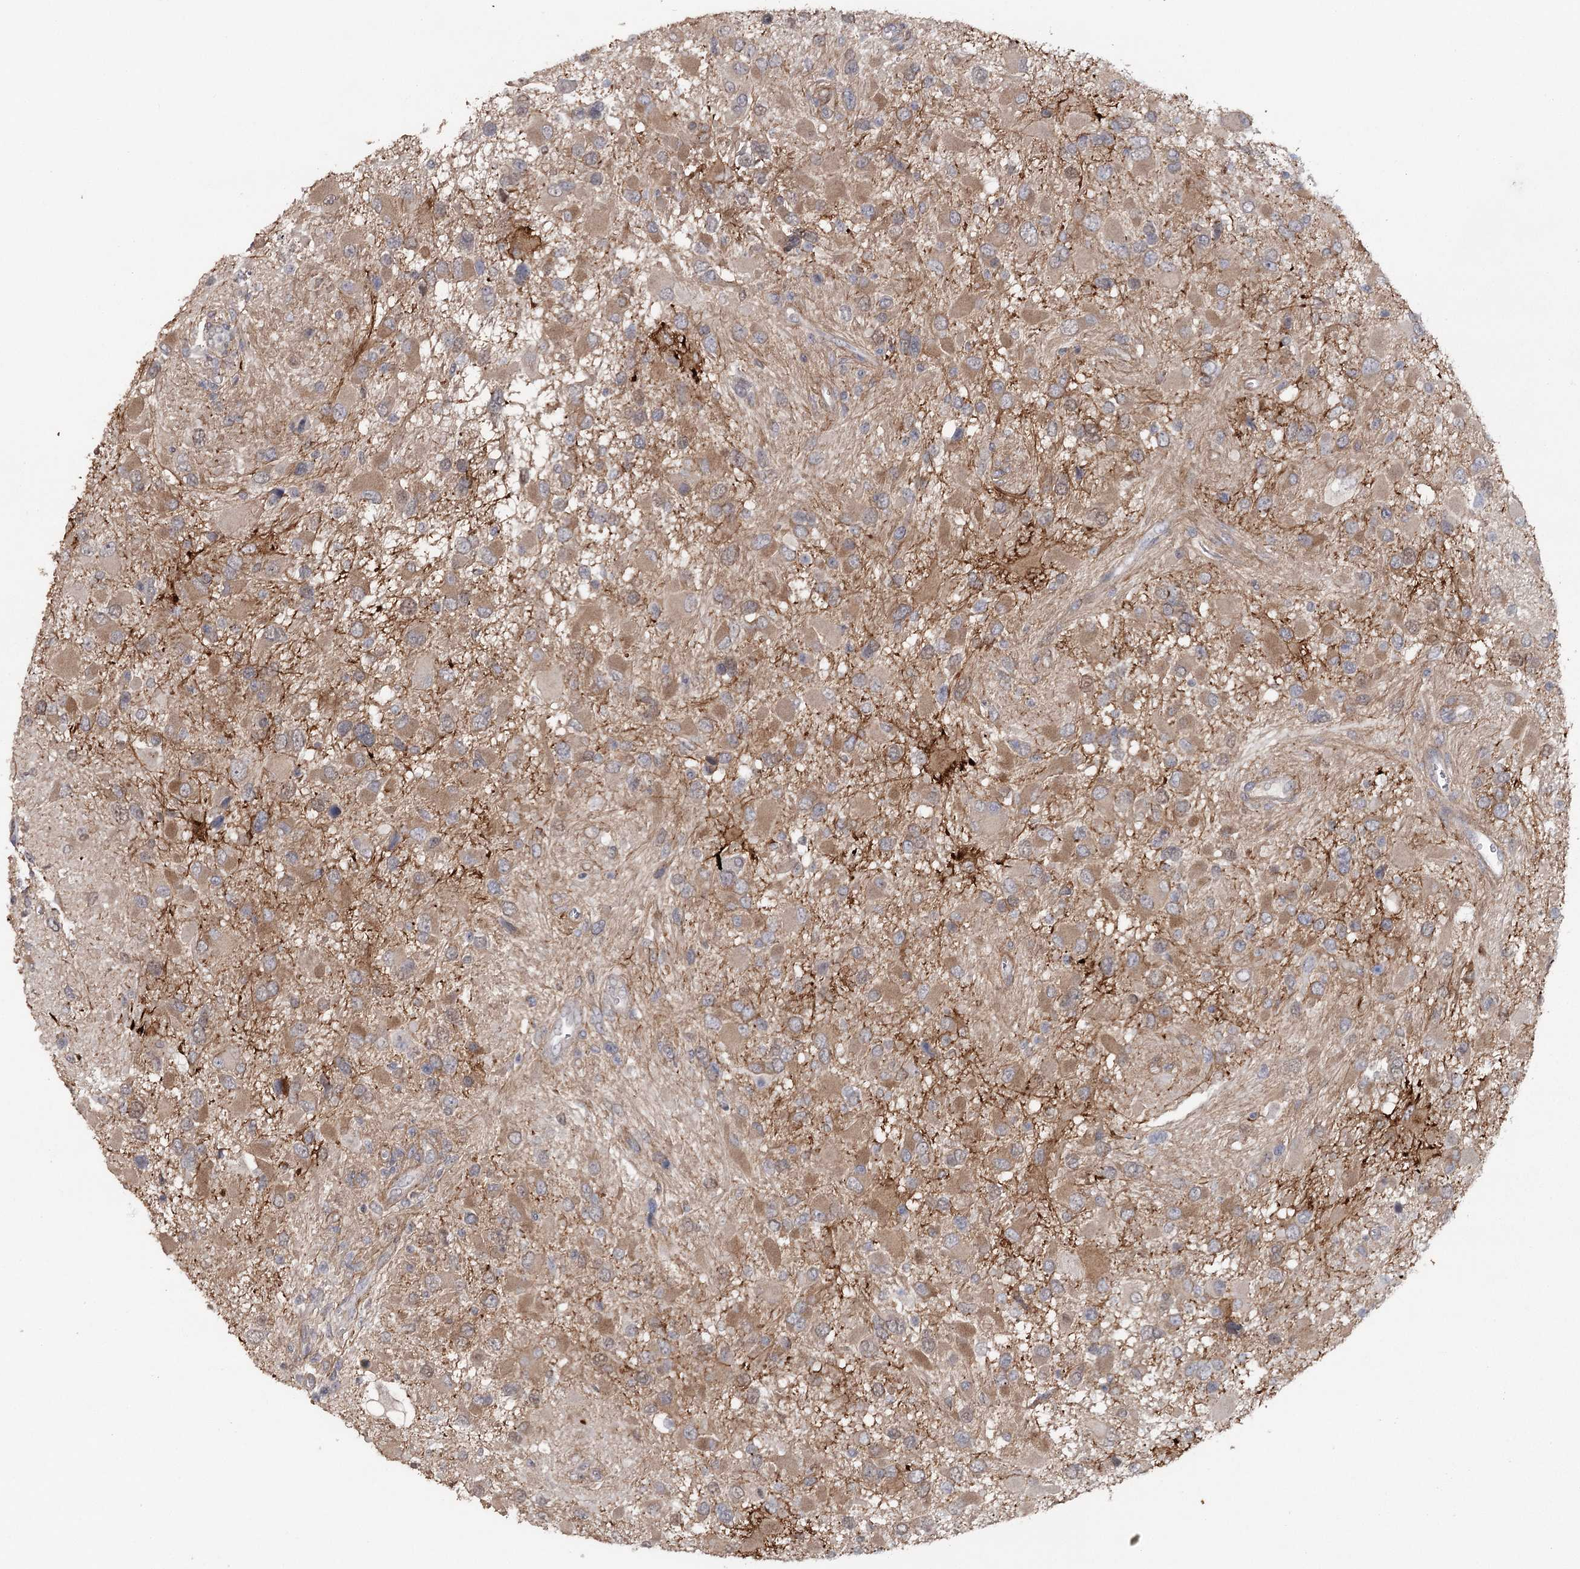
{"staining": {"intensity": "moderate", "quantity": ">75%", "location": "cytoplasmic/membranous"}, "tissue": "glioma", "cell_type": "Tumor cells", "image_type": "cancer", "snomed": [{"axis": "morphology", "description": "Glioma, malignant, High grade"}, {"axis": "topography", "description": "Brain"}], "caption": "Protein staining by immunohistochemistry shows moderate cytoplasmic/membranous positivity in approximately >75% of tumor cells in malignant high-grade glioma.", "gene": "MAP3K13", "patient": {"sex": "male", "age": 53}}